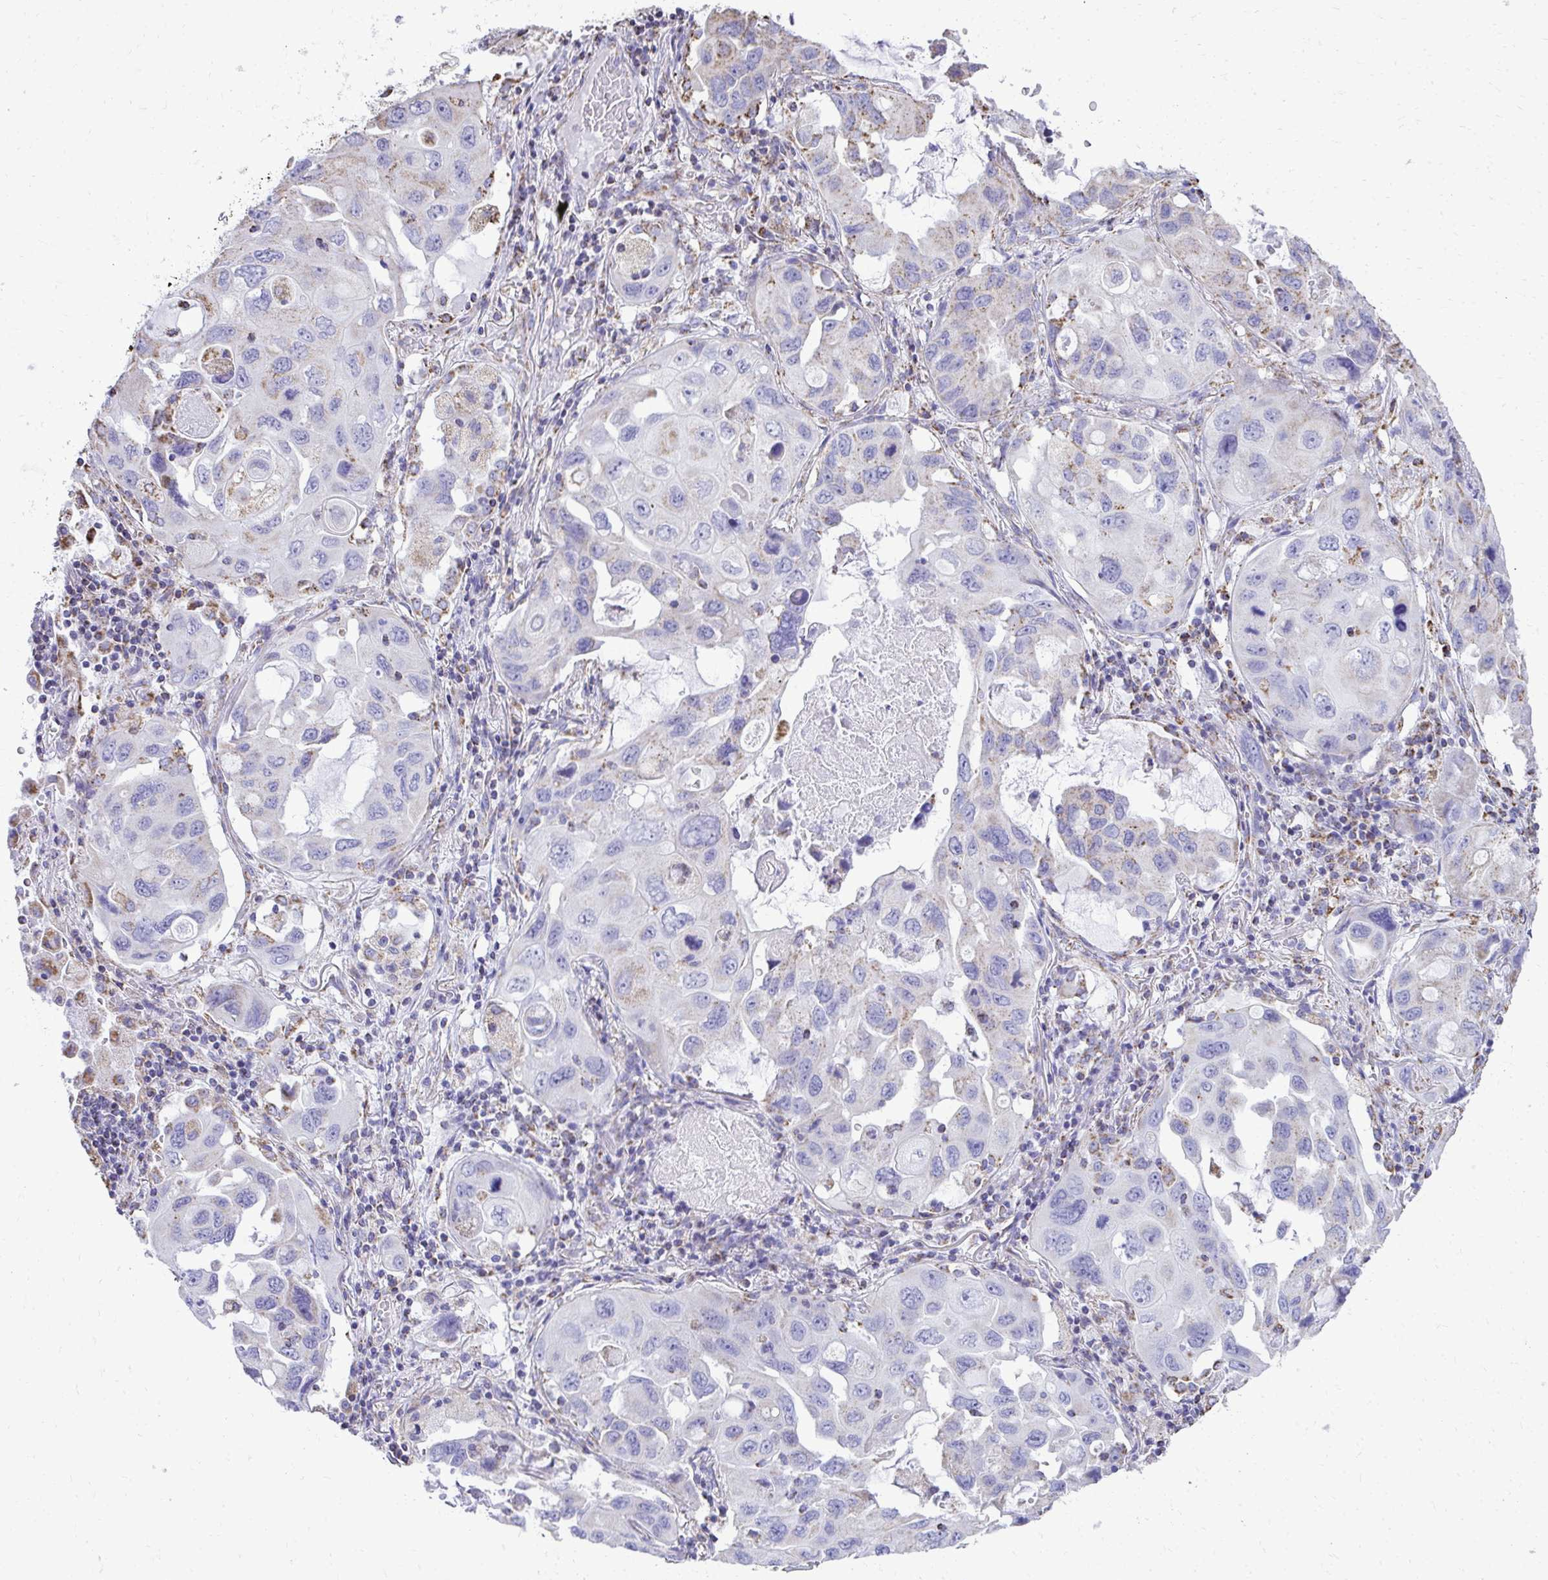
{"staining": {"intensity": "negative", "quantity": "none", "location": "none"}, "tissue": "lung cancer", "cell_type": "Tumor cells", "image_type": "cancer", "snomed": [{"axis": "morphology", "description": "Squamous cell carcinoma, NOS"}, {"axis": "topography", "description": "Lung"}], "caption": "IHC image of human lung cancer stained for a protein (brown), which demonstrates no positivity in tumor cells. Nuclei are stained in blue.", "gene": "MPZL2", "patient": {"sex": "female", "age": 73}}